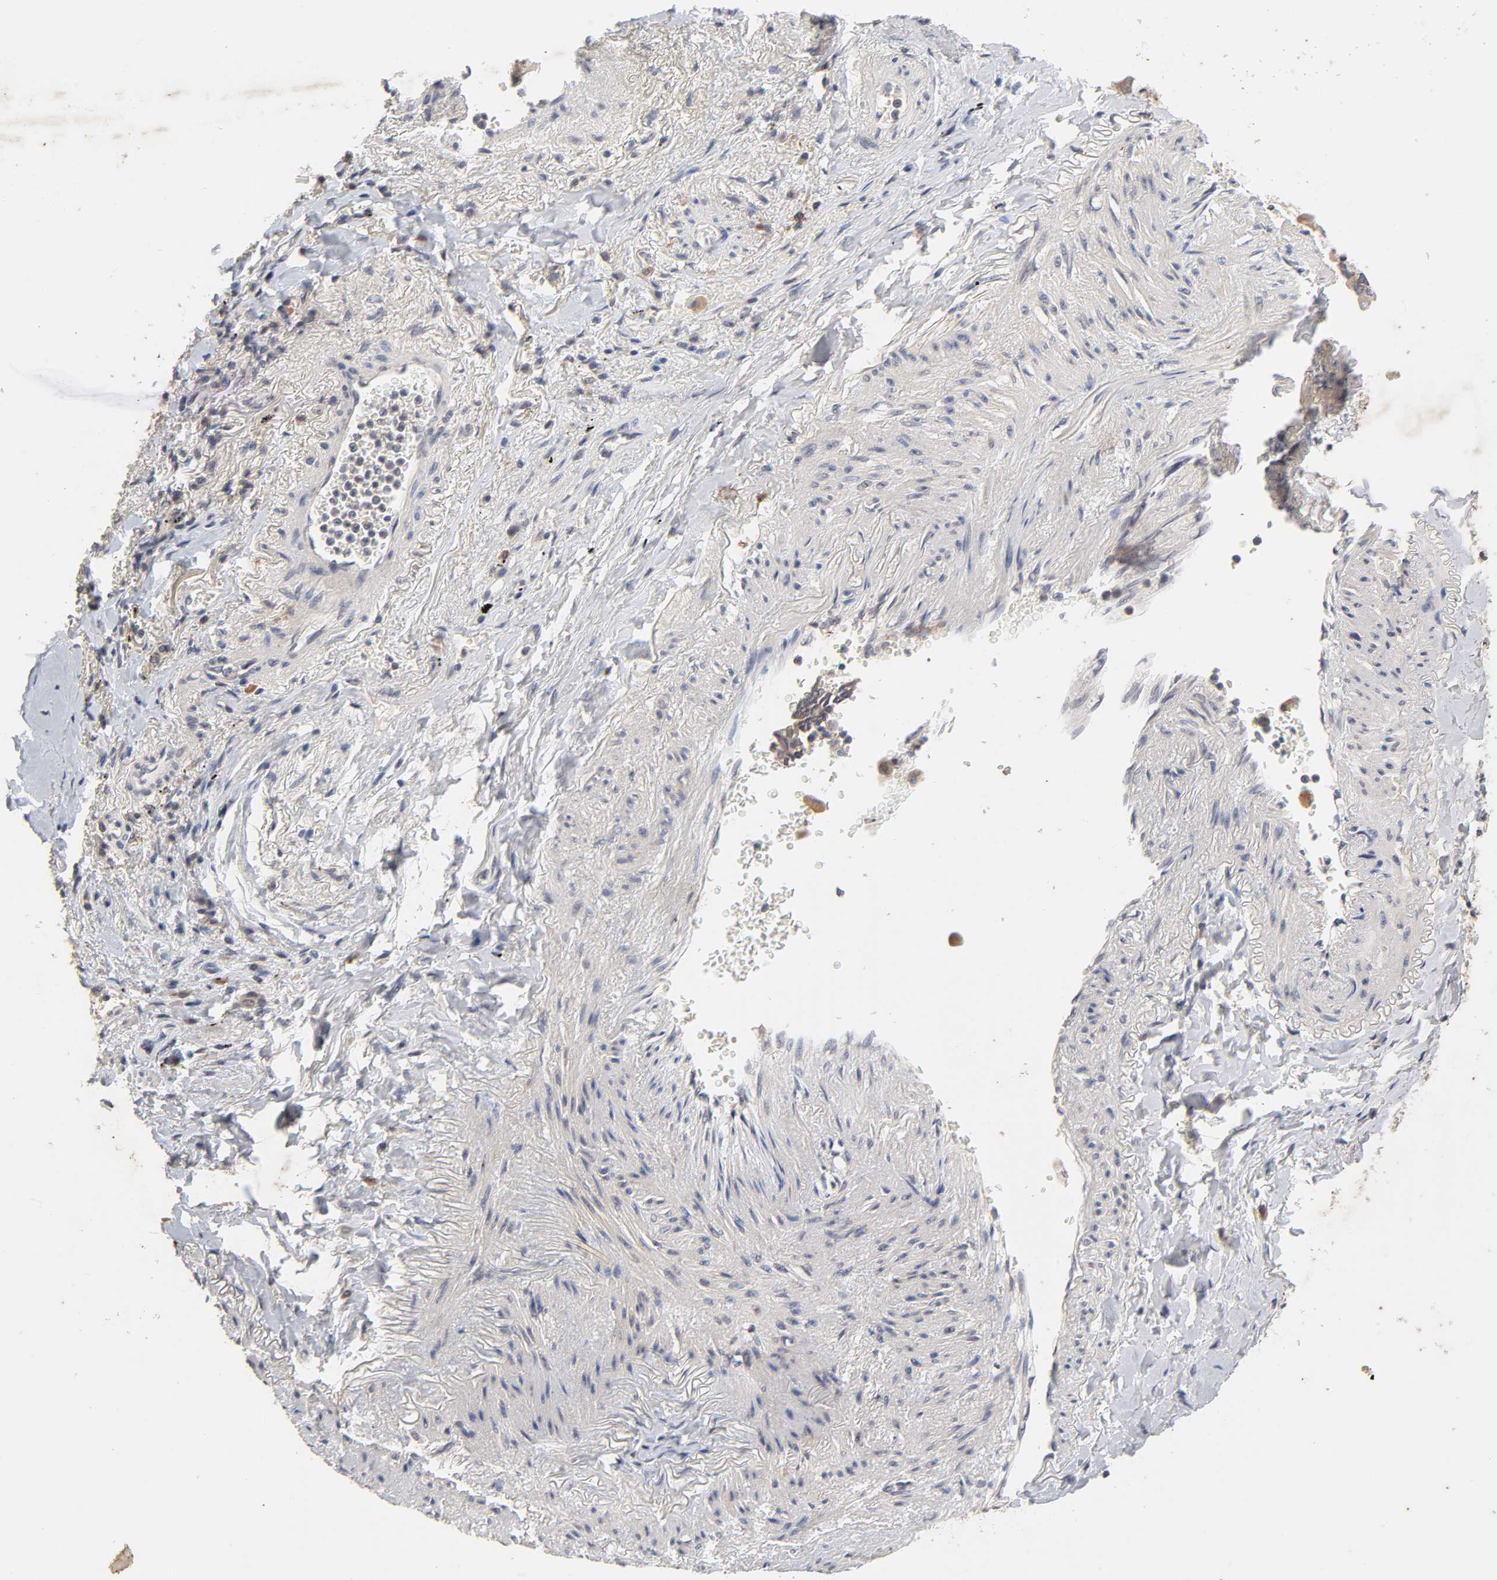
{"staining": {"intensity": "moderate", "quantity": ">75%", "location": "cytoplasmic/membranous"}, "tissue": "lung cancer", "cell_type": "Tumor cells", "image_type": "cancer", "snomed": [{"axis": "morphology", "description": "Adenocarcinoma, NOS"}, {"axis": "topography", "description": "Lung"}], "caption": "Lung cancer (adenocarcinoma) stained for a protein (brown) shows moderate cytoplasmic/membranous positive expression in about >75% of tumor cells.", "gene": "CXADR", "patient": {"sex": "female", "age": 64}}